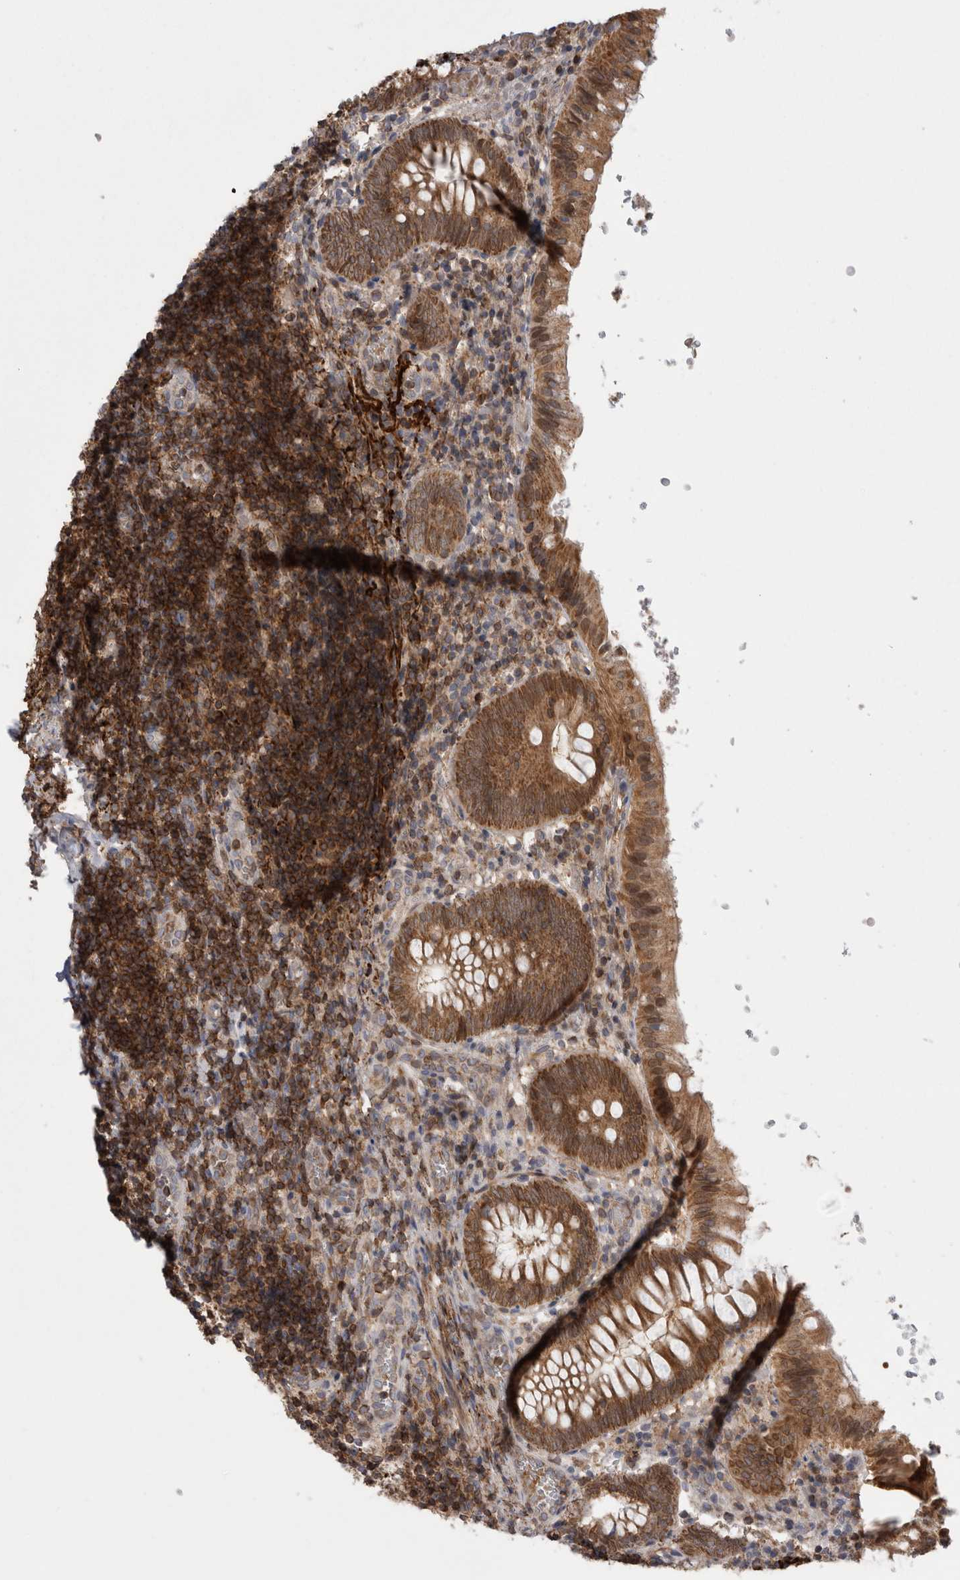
{"staining": {"intensity": "moderate", "quantity": ">75%", "location": "cytoplasmic/membranous"}, "tissue": "appendix", "cell_type": "Glandular cells", "image_type": "normal", "snomed": [{"axis": "morphology", "description": "Normal tissue, NOS"}, {"axis": "topography", "description": "Appendix"}], "caption": "High-magnification brightfield microscopy of normal appendix stained with DAB (brown) and counterstained with hematoxylin (blue). glandular cells exhibit moderate cytoplasmic/membranous positivity is present in about>75% of cells.", "gene": "DARS2", "patient": {"sex": "male", "age": 8}}